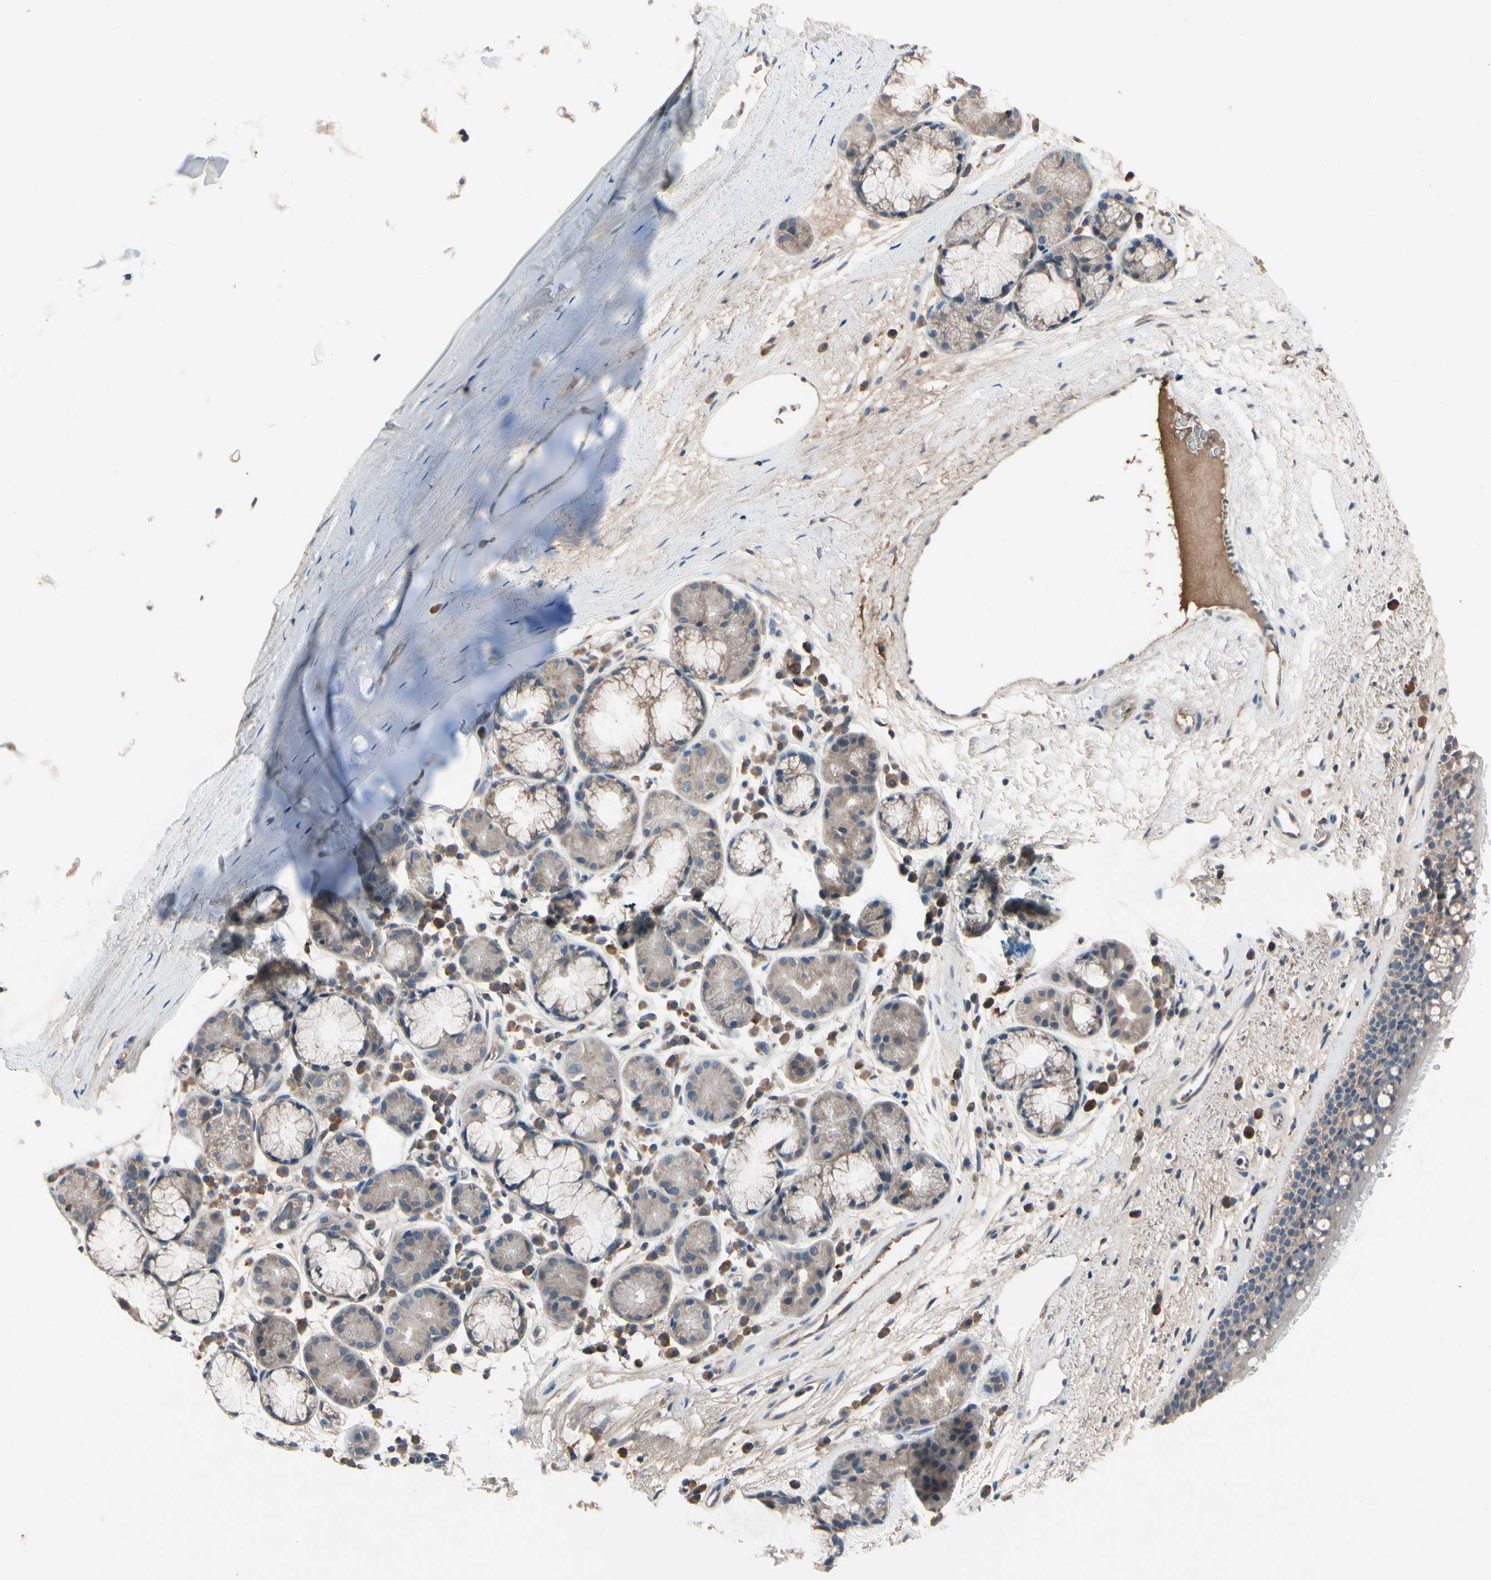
{"staining": {"intensity": "weak", "quantity": ">75%", "location": "cytoplasmic/membranous"}, "tissue": "bronchus", "cell_type": "Respiratory epithelial cells", "image_type": "normal", "snomed": [{"axis": "morphology", "description": "Normal tissue, NOS"}, {"axis": "topography", "description": "Bronchus"}], "caption": "Bronchus stained with DAB (3,3'-diaminobenzidine) immunohistochemistry (IHC) reveals low levels of weak cytoplasmic/membranous staining in approximately >75% of respiratory epithelial cells.", "gene": "IL1RL1", "patient": {"sex": "female", "age": 54}}